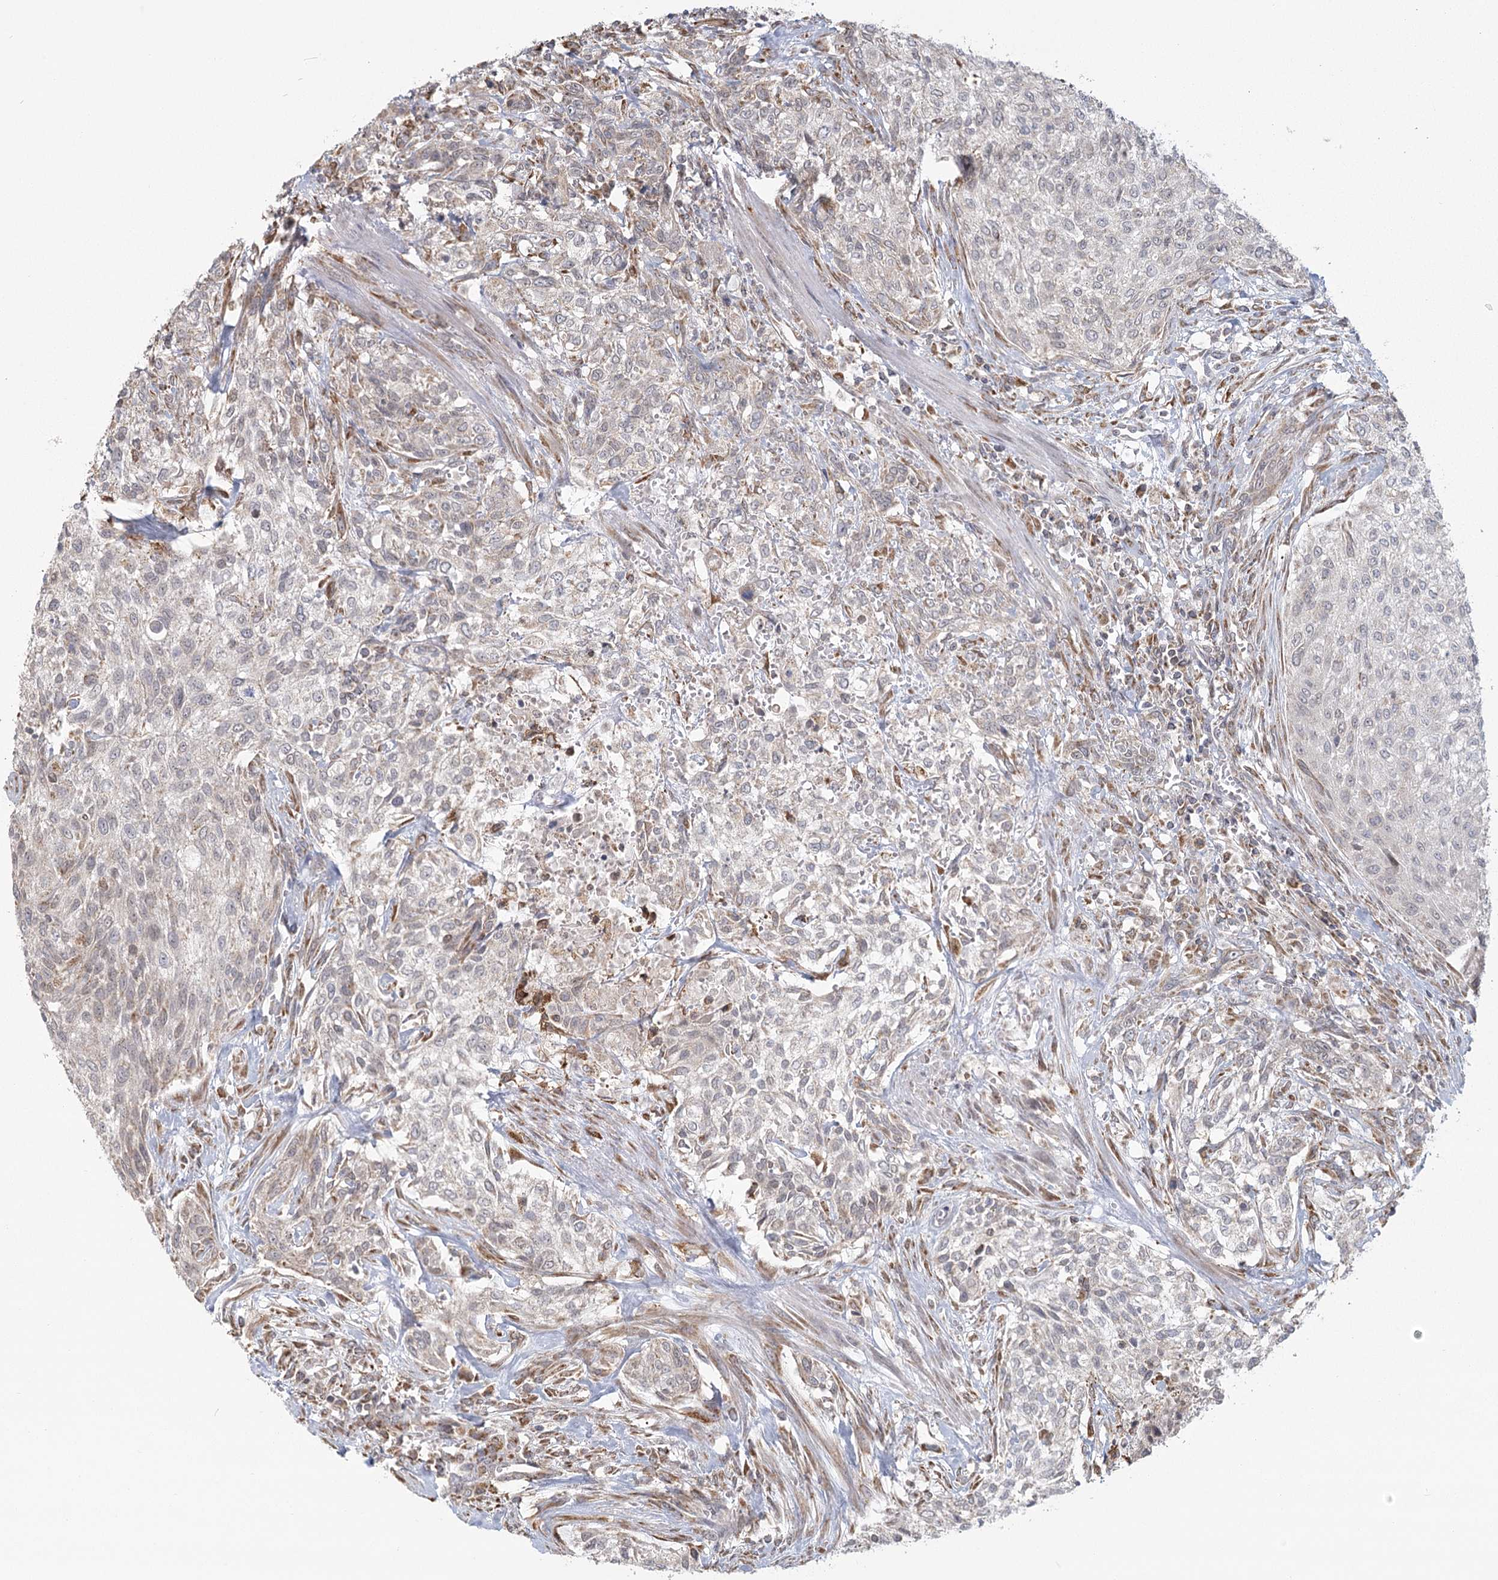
{"staining": {"intensity": "negative", "quantity": "none", "location": "none"}, "tissue": "urothelial cancer", "cell_type": "Tumor cells", "image_type": "cancer", "snomed": [{"axis": "morphology", "description": "Normal tissue, NOS"}, {"axis": "morphology", "description": "Urothelial carcinoma, NOS"}, {"axis": "topography", "description": "Urinary bladder"}, {"axis": "topography", "description": "Peripheral nerve tissue"}], "caption": "Immunohistochemistry (IHC) histopathology image of neoplastic tissue: human urothelial cancer stained with DAB displays no significant protein positivity in tumor cells. The staining is performed using DAB (3,3'-diaminobenzidine) brown chromogen with nuclei counter-stained in using hematoxylin.", "gene": "LACTB", "patient": {"sex": "male", "age": 35}}